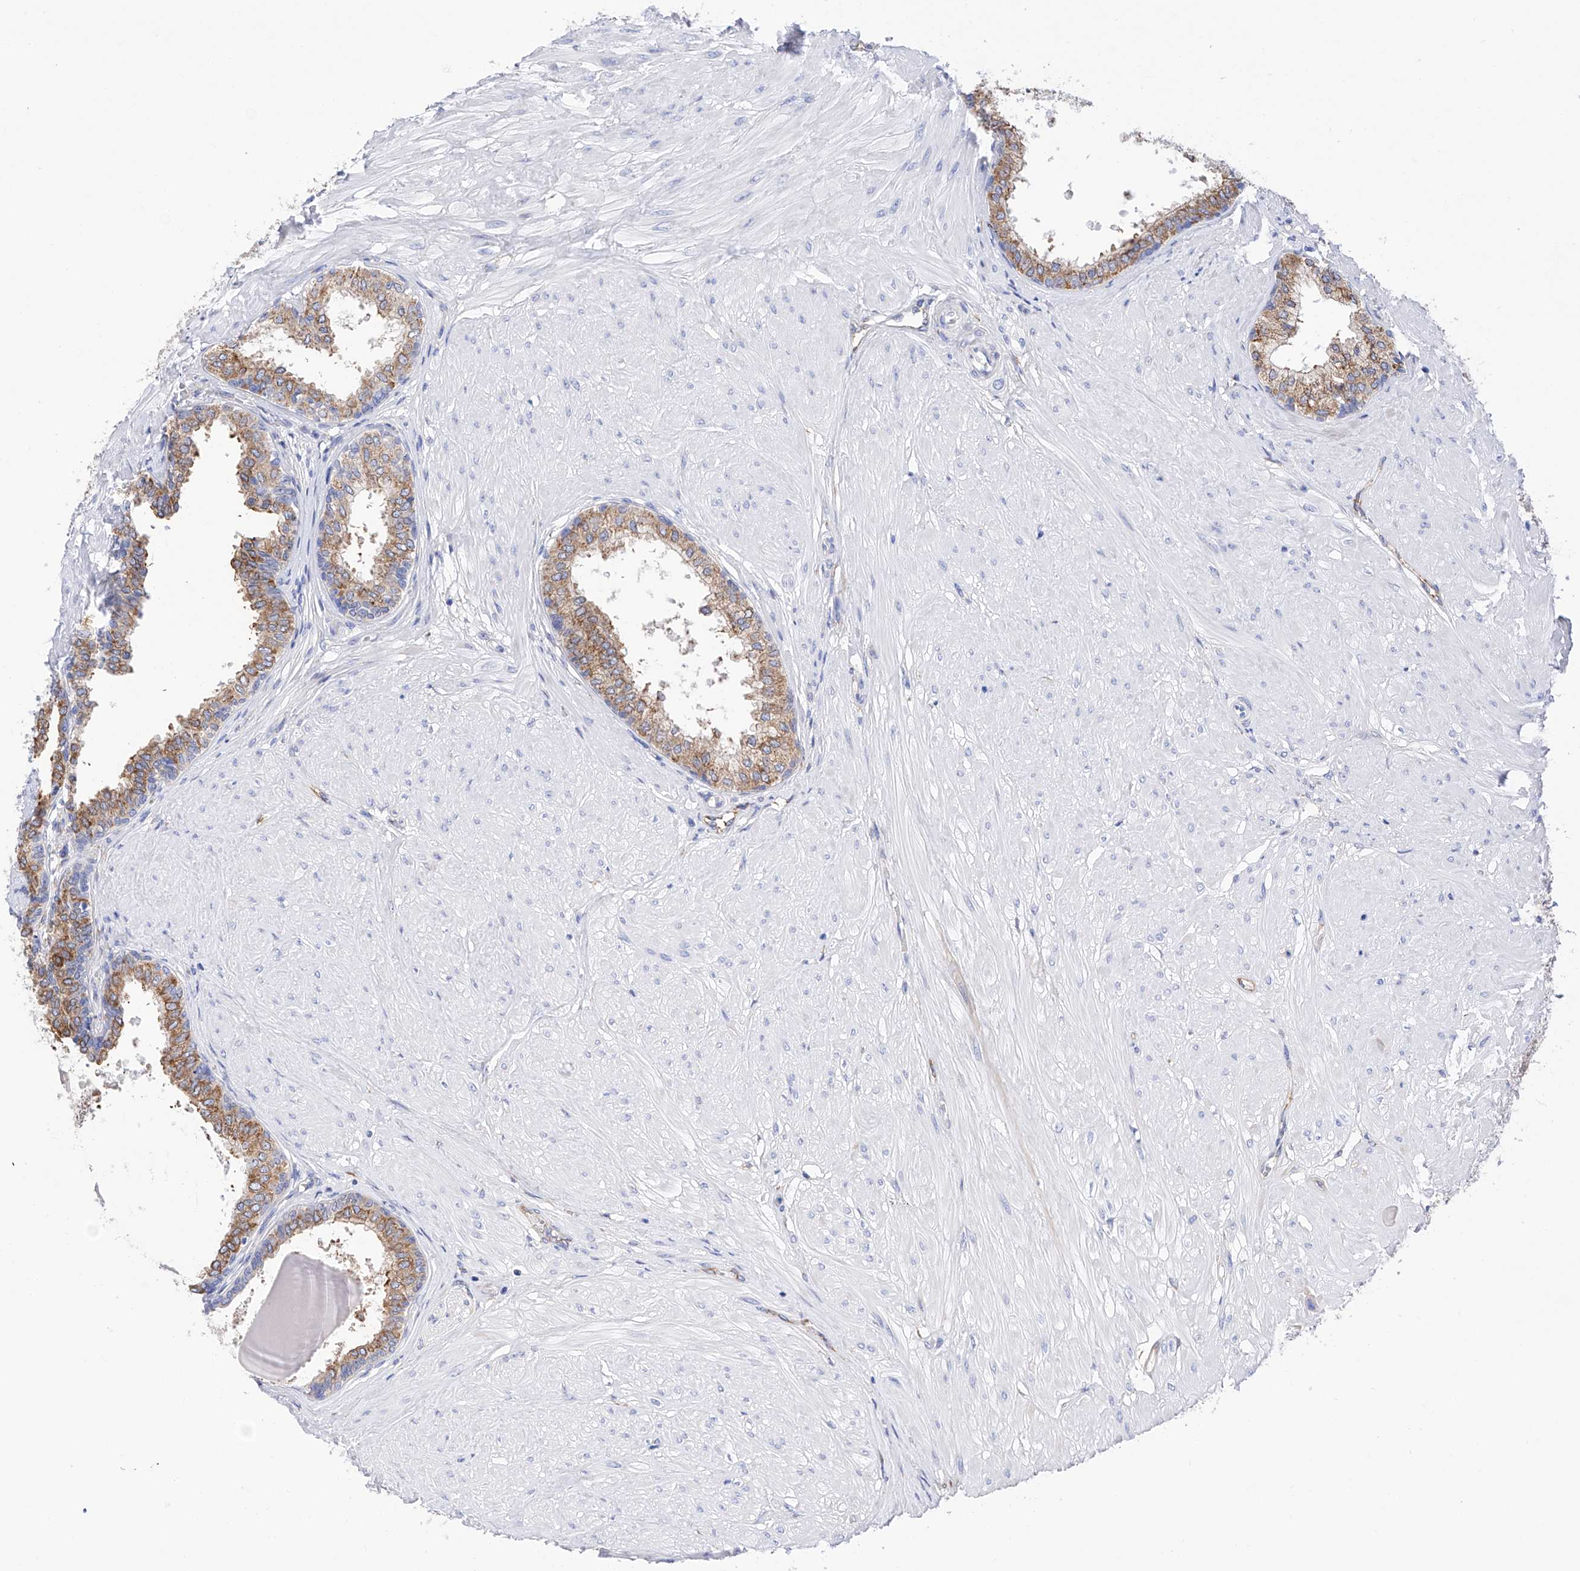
{"staining": {"intensity": "moderate", "quantity": ">75%", "location": "cytoplasmic/membranous"}, "tissue": "prostate", "cell_type": "Glandular cells", "image_type": "normal", "snomed": [{"axis": "morphology", "description": "Normal tissue, NOS"}, {"axis": "topography", "description": "Prostate"}], "caption": "An image of human prostate stained for a protein reveals moderate cytoplasmic/membranous brown staining in glandular cells. (Stains: DAB (3,3'-diaminobenzidine) in brown, nuclei in blue, Microscopy: brightfield microscopy at high magnification).", "gene": "PDIA5", "patient": {"sex": "male", "age": 48}}